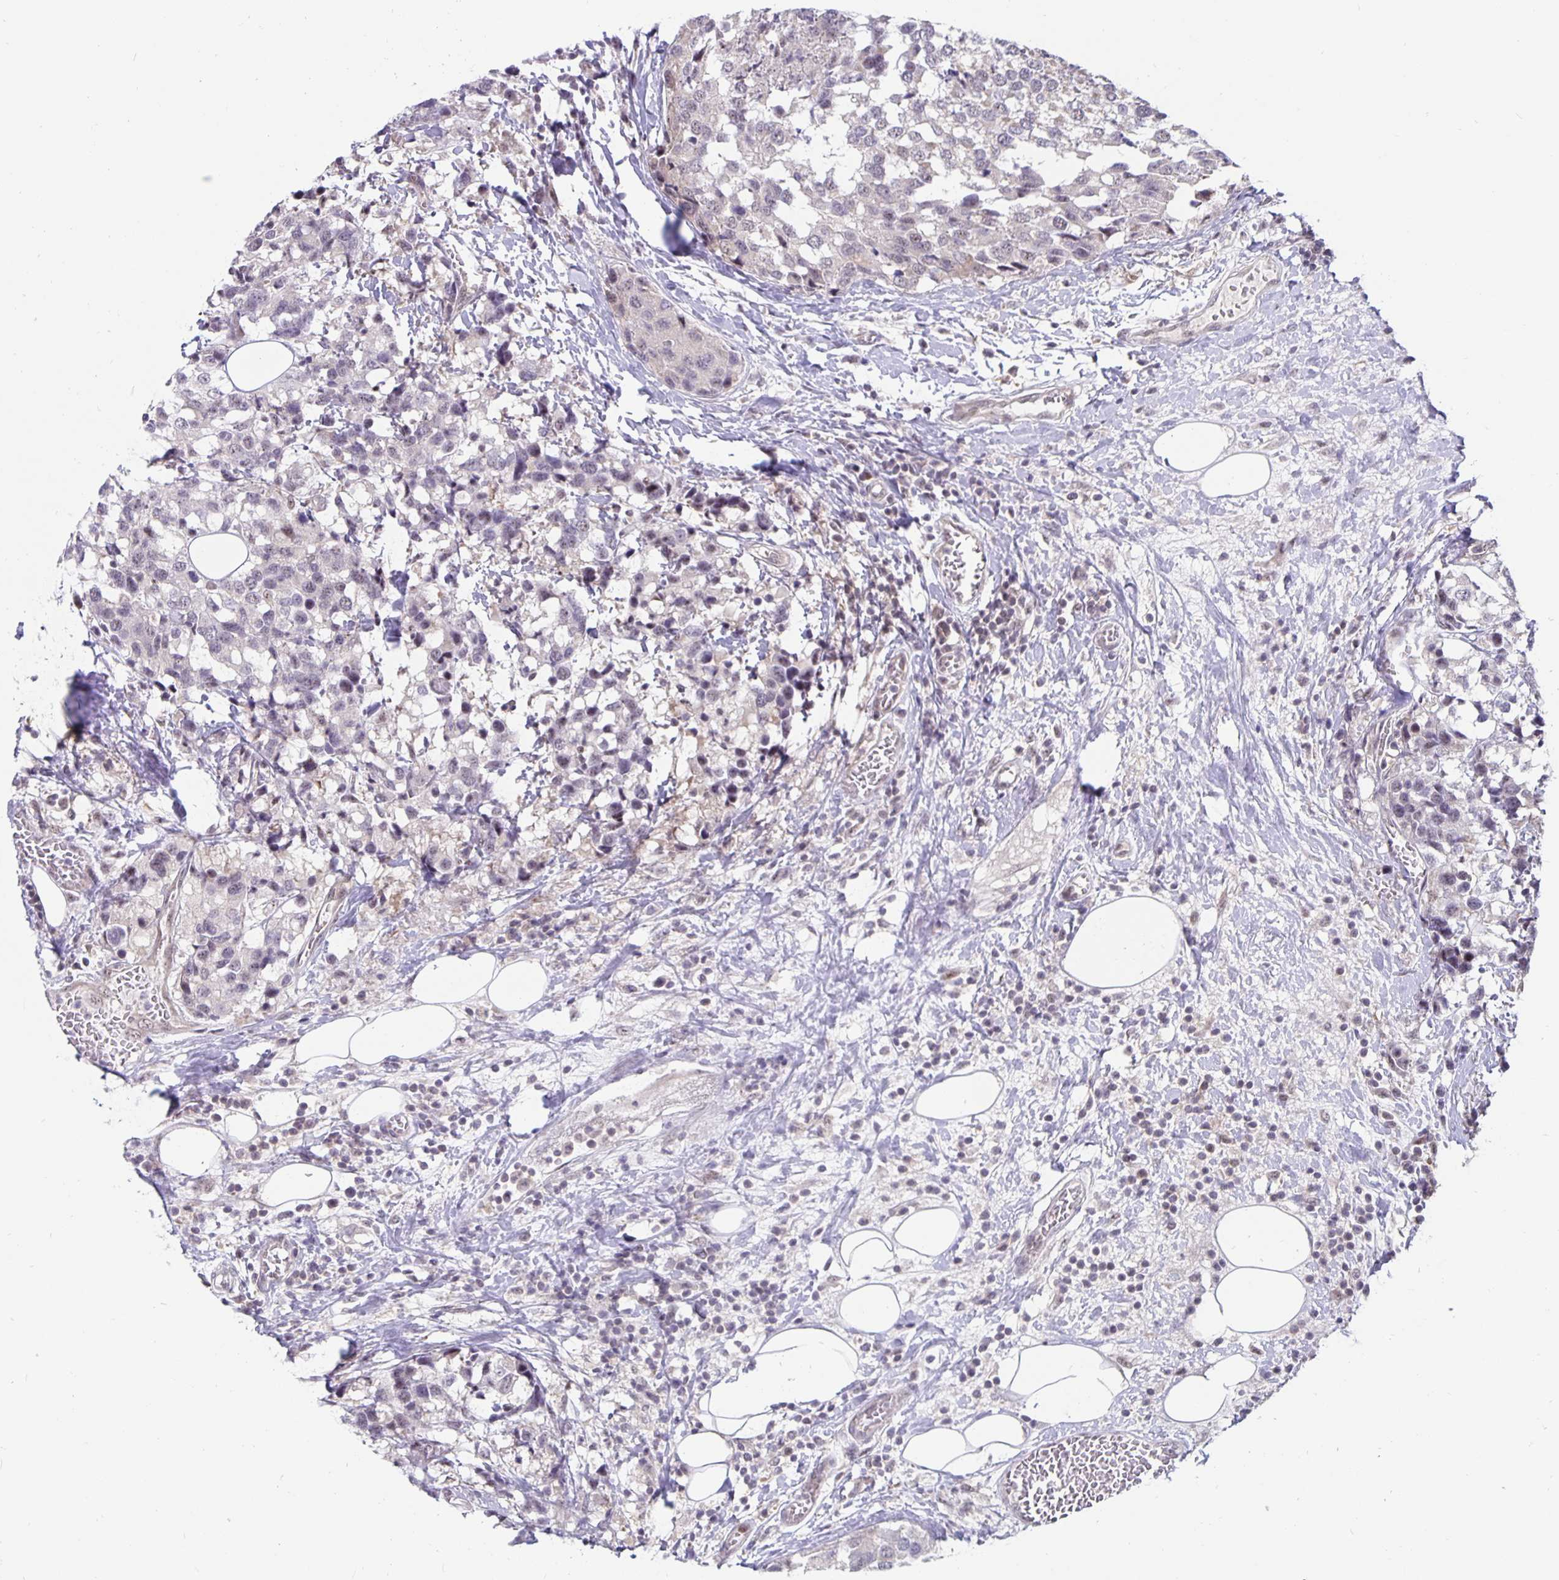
{"staining": {"intensity": "negative", "quantity": "none", "location": "none"}, "tissue": "breast cancer", "cell_type": "Tumor cells", "image_type": "cancer", "snomed": [{"axis": "morphology", "description": "Lobular carcinoma"}, {"axis": "topography", "description": "Breast"}], "caption": "IHC photomicrograph of neoplastic tissue: human breast cancer stained with DAB demonstrates no significant protein positivity in tumor cells.", "gene": "EXOC6B", "patient": {"sex": "female", "age": 59}}